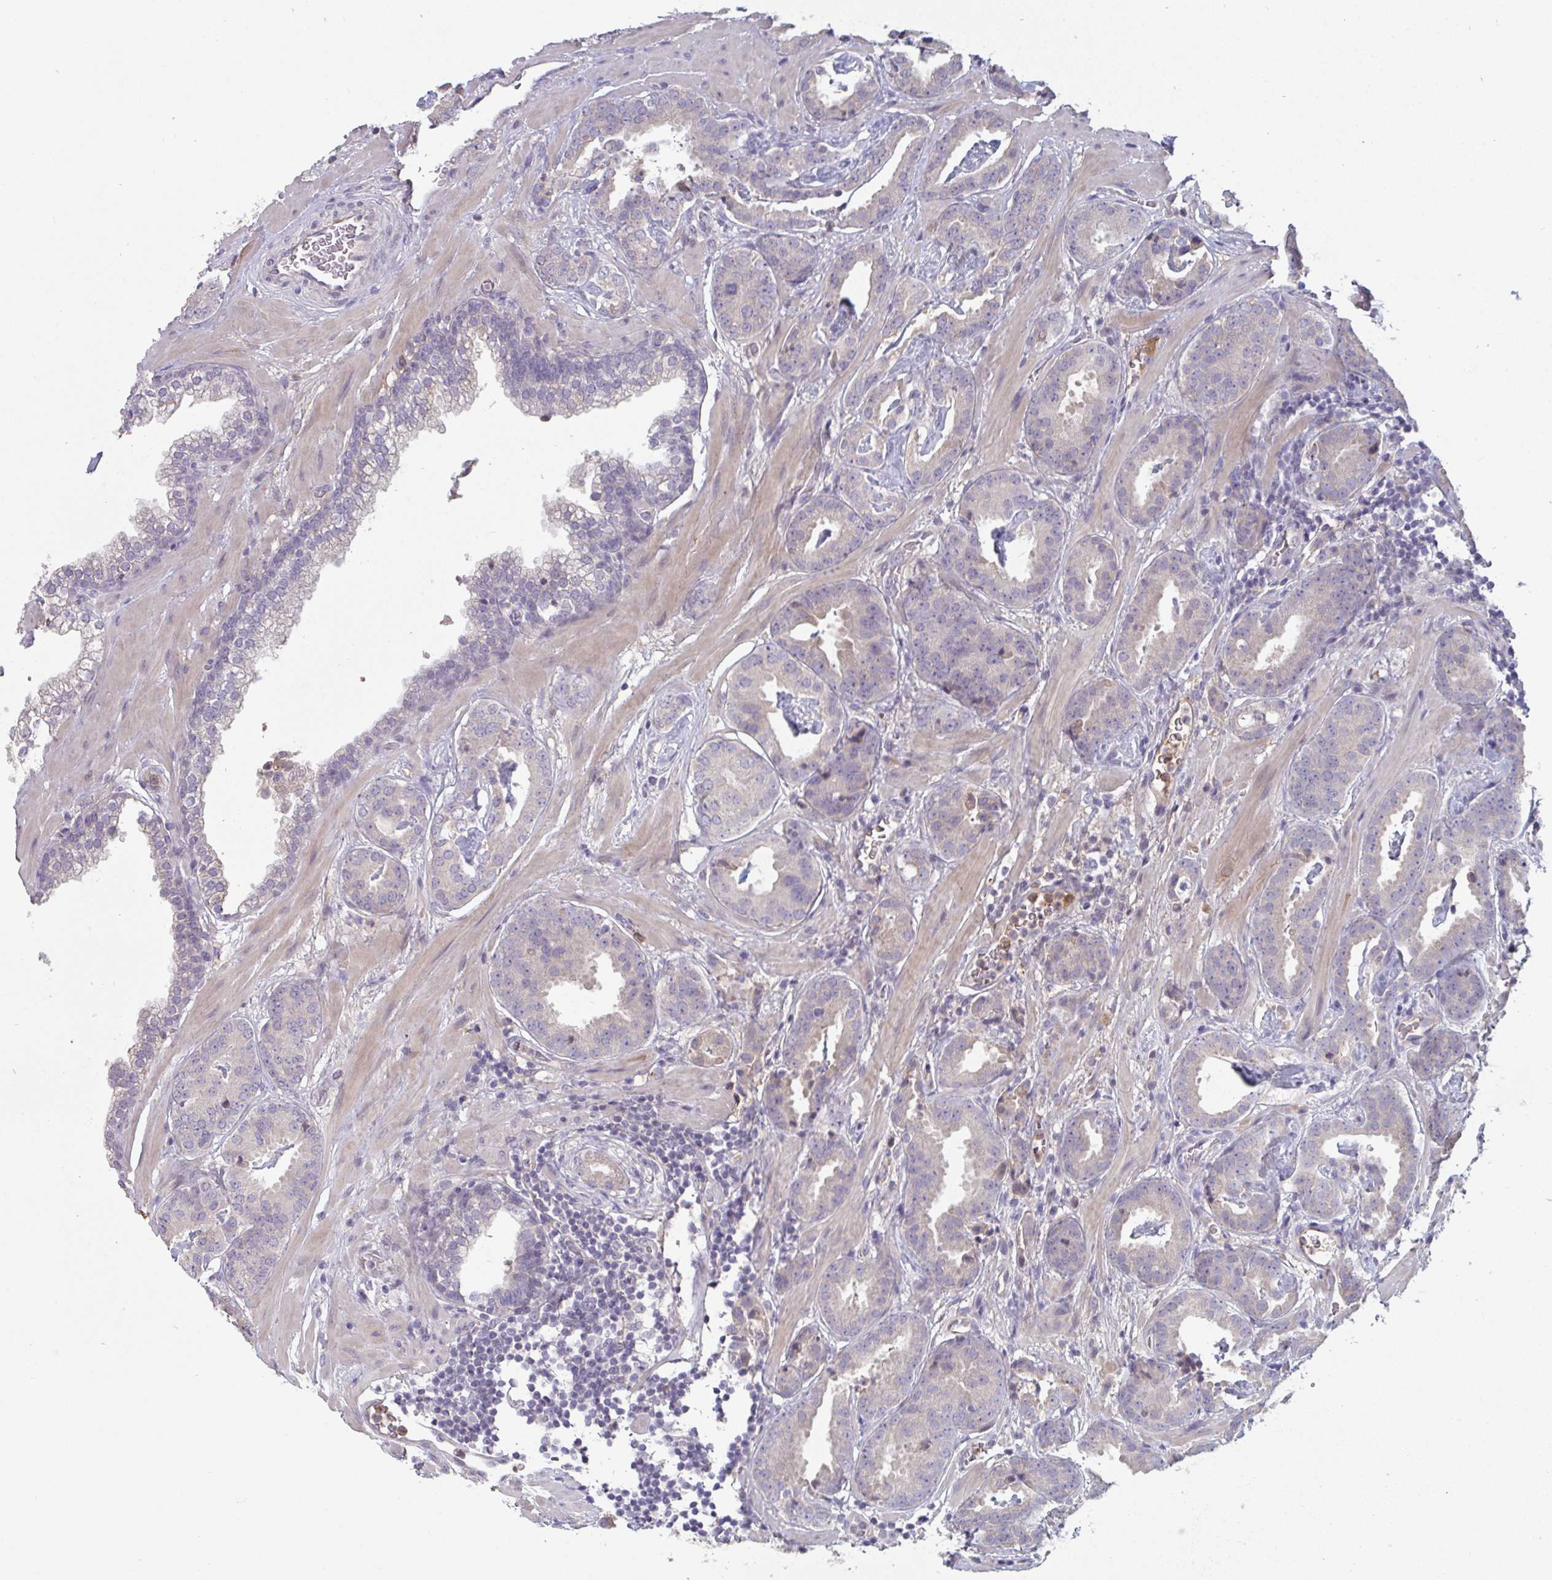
{"staining": {"intensity": "weak", "quantity": "<25%", "location": "cytoplasmic/membranous"}, "tissue": "prostate cancer", "cell_type": "Tumor cells", "image_type": "cancer", "snomed": [{"axis": "morphology", "description": "Adenocarcinoma, Low grade"}, {"axis": "topography", "description": "Prostate"}], "caption": "Prostate cancer (adenocarcinoma (low-grade)) was stained to show a protein in brown. There is no significant expression in tumor cells. The staining is performed using DAB (3,3'-diaminobenzidine) brown chromogen with nuclei counter-stained in using hematoxylin.", "gene": "HGFAC", "patient": {"sex": "male", "age": 62}}